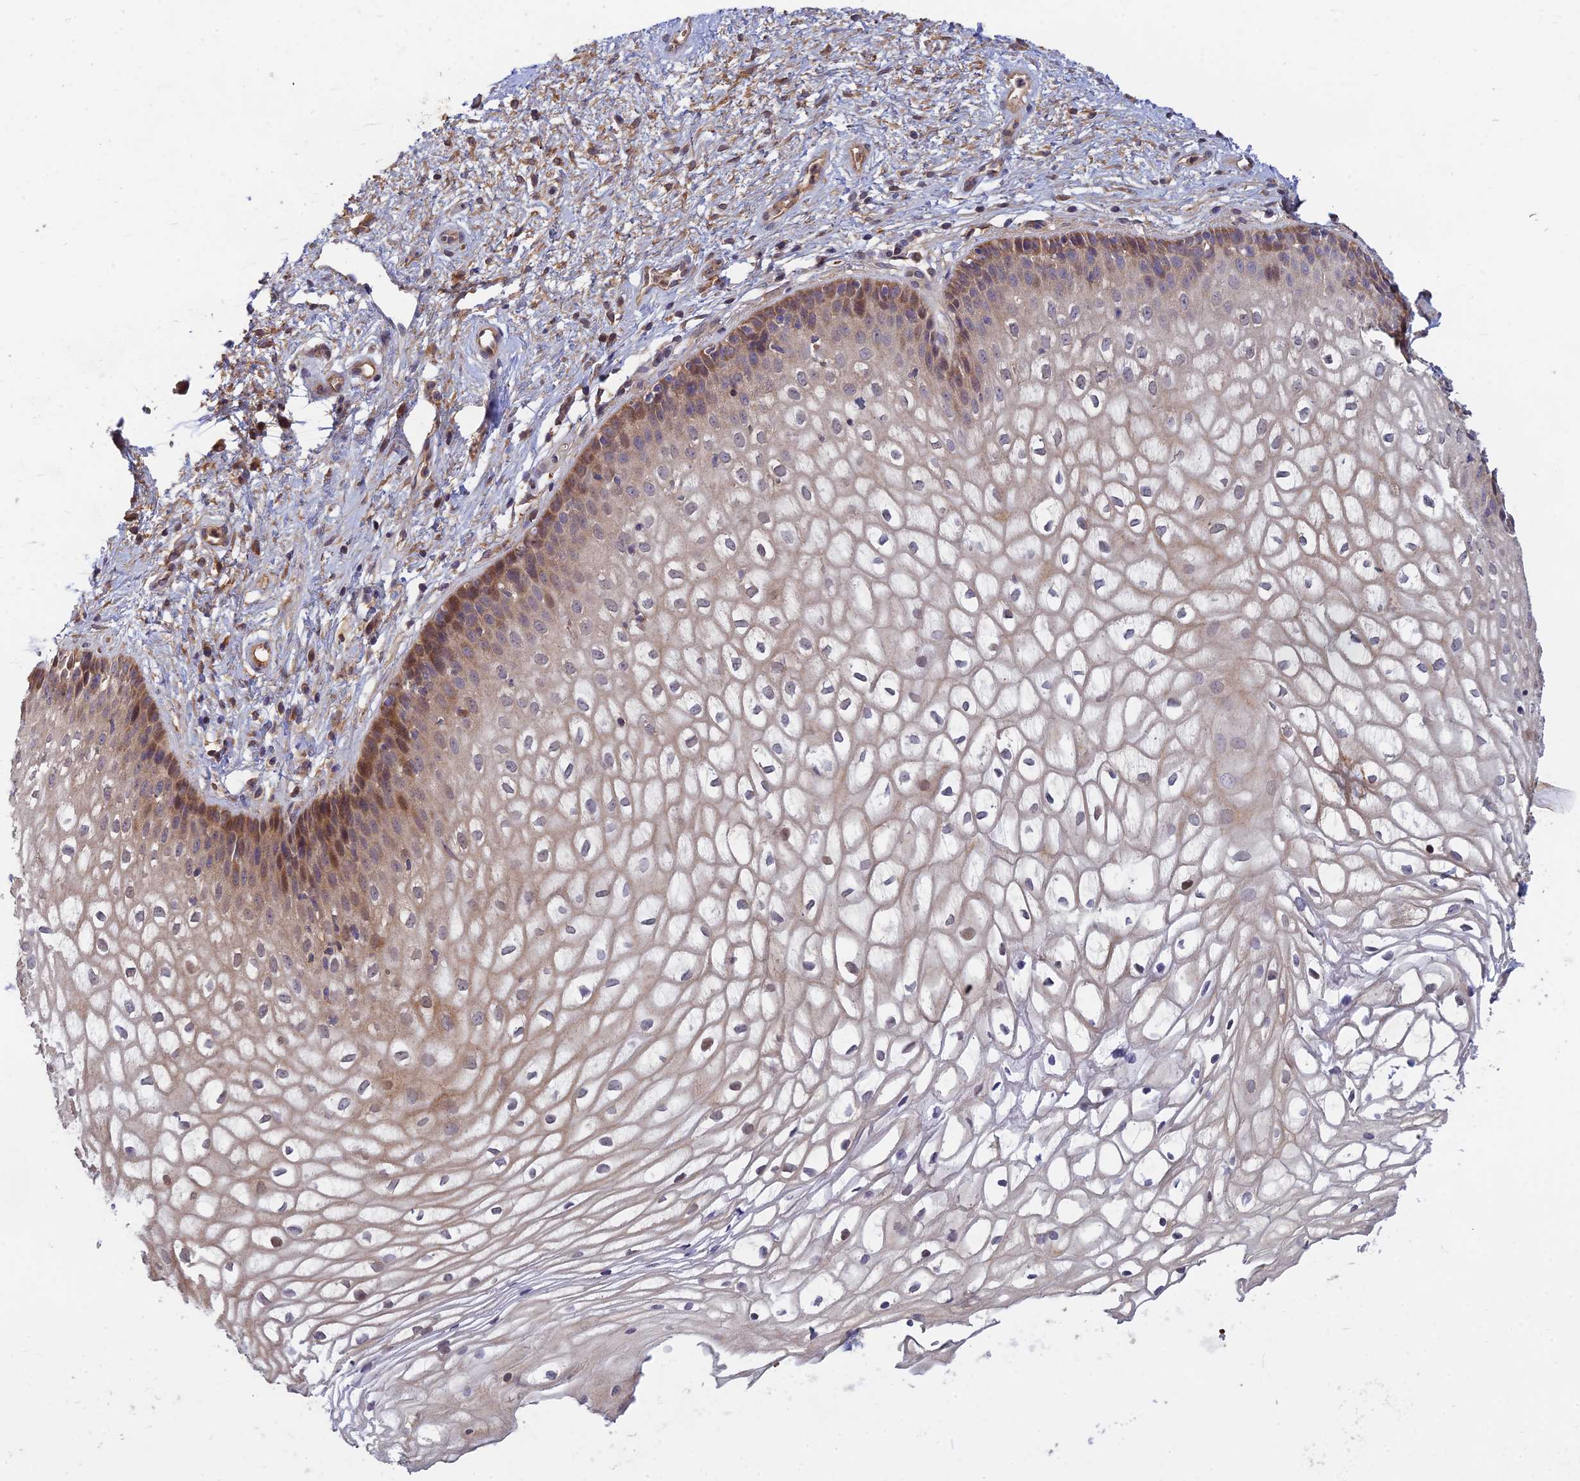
{"staining": {"intensity": "moderate", "quantity": "<25%", "location": "cytoplasmic/membranous"}, "tissue": "vagina", "cell_type": "Squamous epithelial cells", "image_type": "normal", "snomed": [{"axis": "morphology", "description": "Normal tissue, NOS"}, {"axis": "topography", "description": "Vagina"}], "caption": "Immunohistochemical staining of benign vagina displays low levels of moderate cytoplasmic/membranous expression in approximately <25% of squamous epithelial cells.", "gene": "FAM151B", "patient": {"sex": "female", "age": 34}}